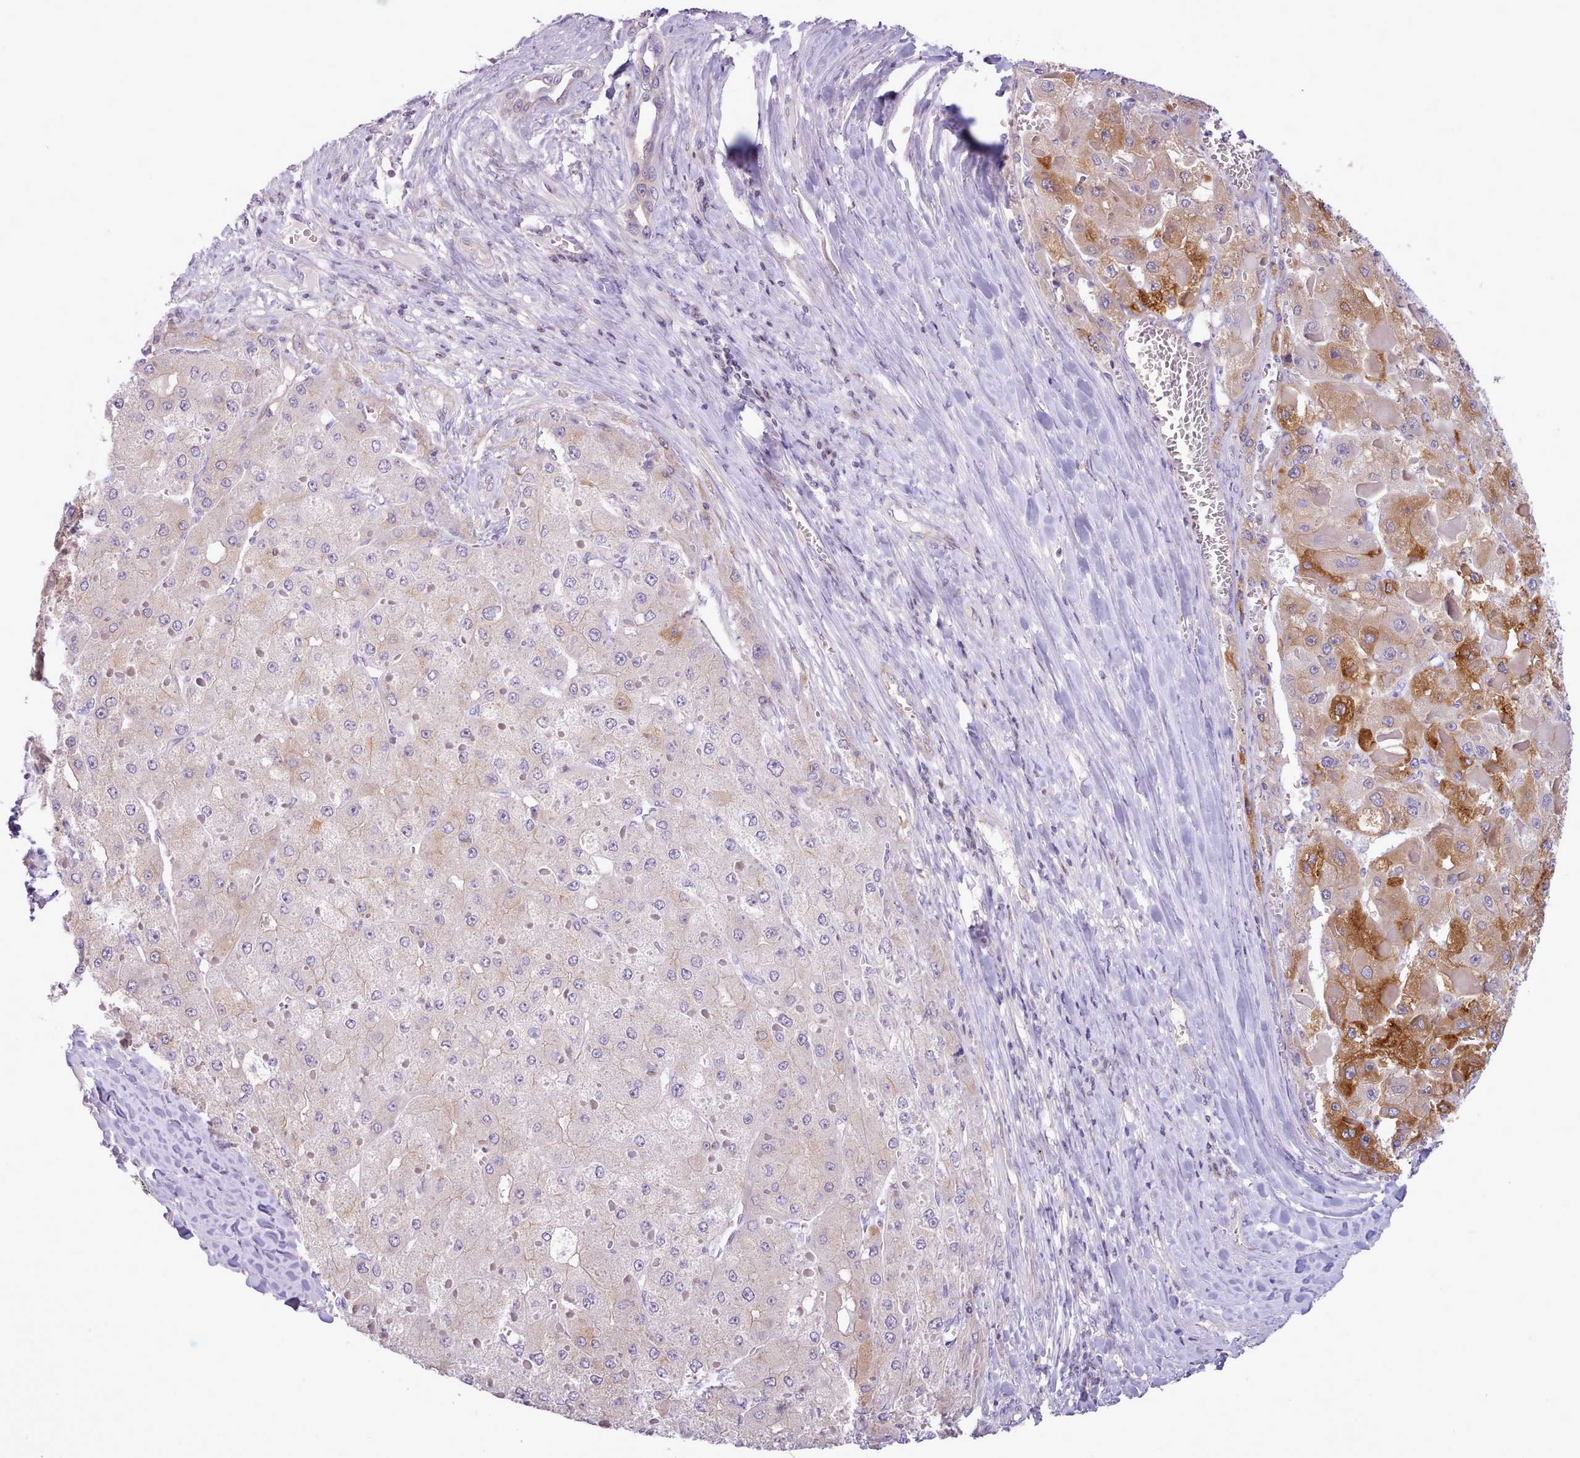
{"staining": {"intensity": "strong", "quantity": "<25%", "location": "cytoplasmic/membranous"}, "tissue": "liver cancer", "cell_type": "Tumor cells", "image_type": "cancer", "snomed": [{"axis": "morphology", "description": "Carcinoma, Hepatocellular, NOS"}, {"axis": "topography", "description": "Liver"}], "caption": "An image showing strong cytoplasmic/membranous expression in approximately <25% of tumor cells in liver hepatocellular carcinoma, as visualized by brown immunohistochemical staining.", "gene": "CYP2A13", "patient": {"sex": "female", "age": 73}}